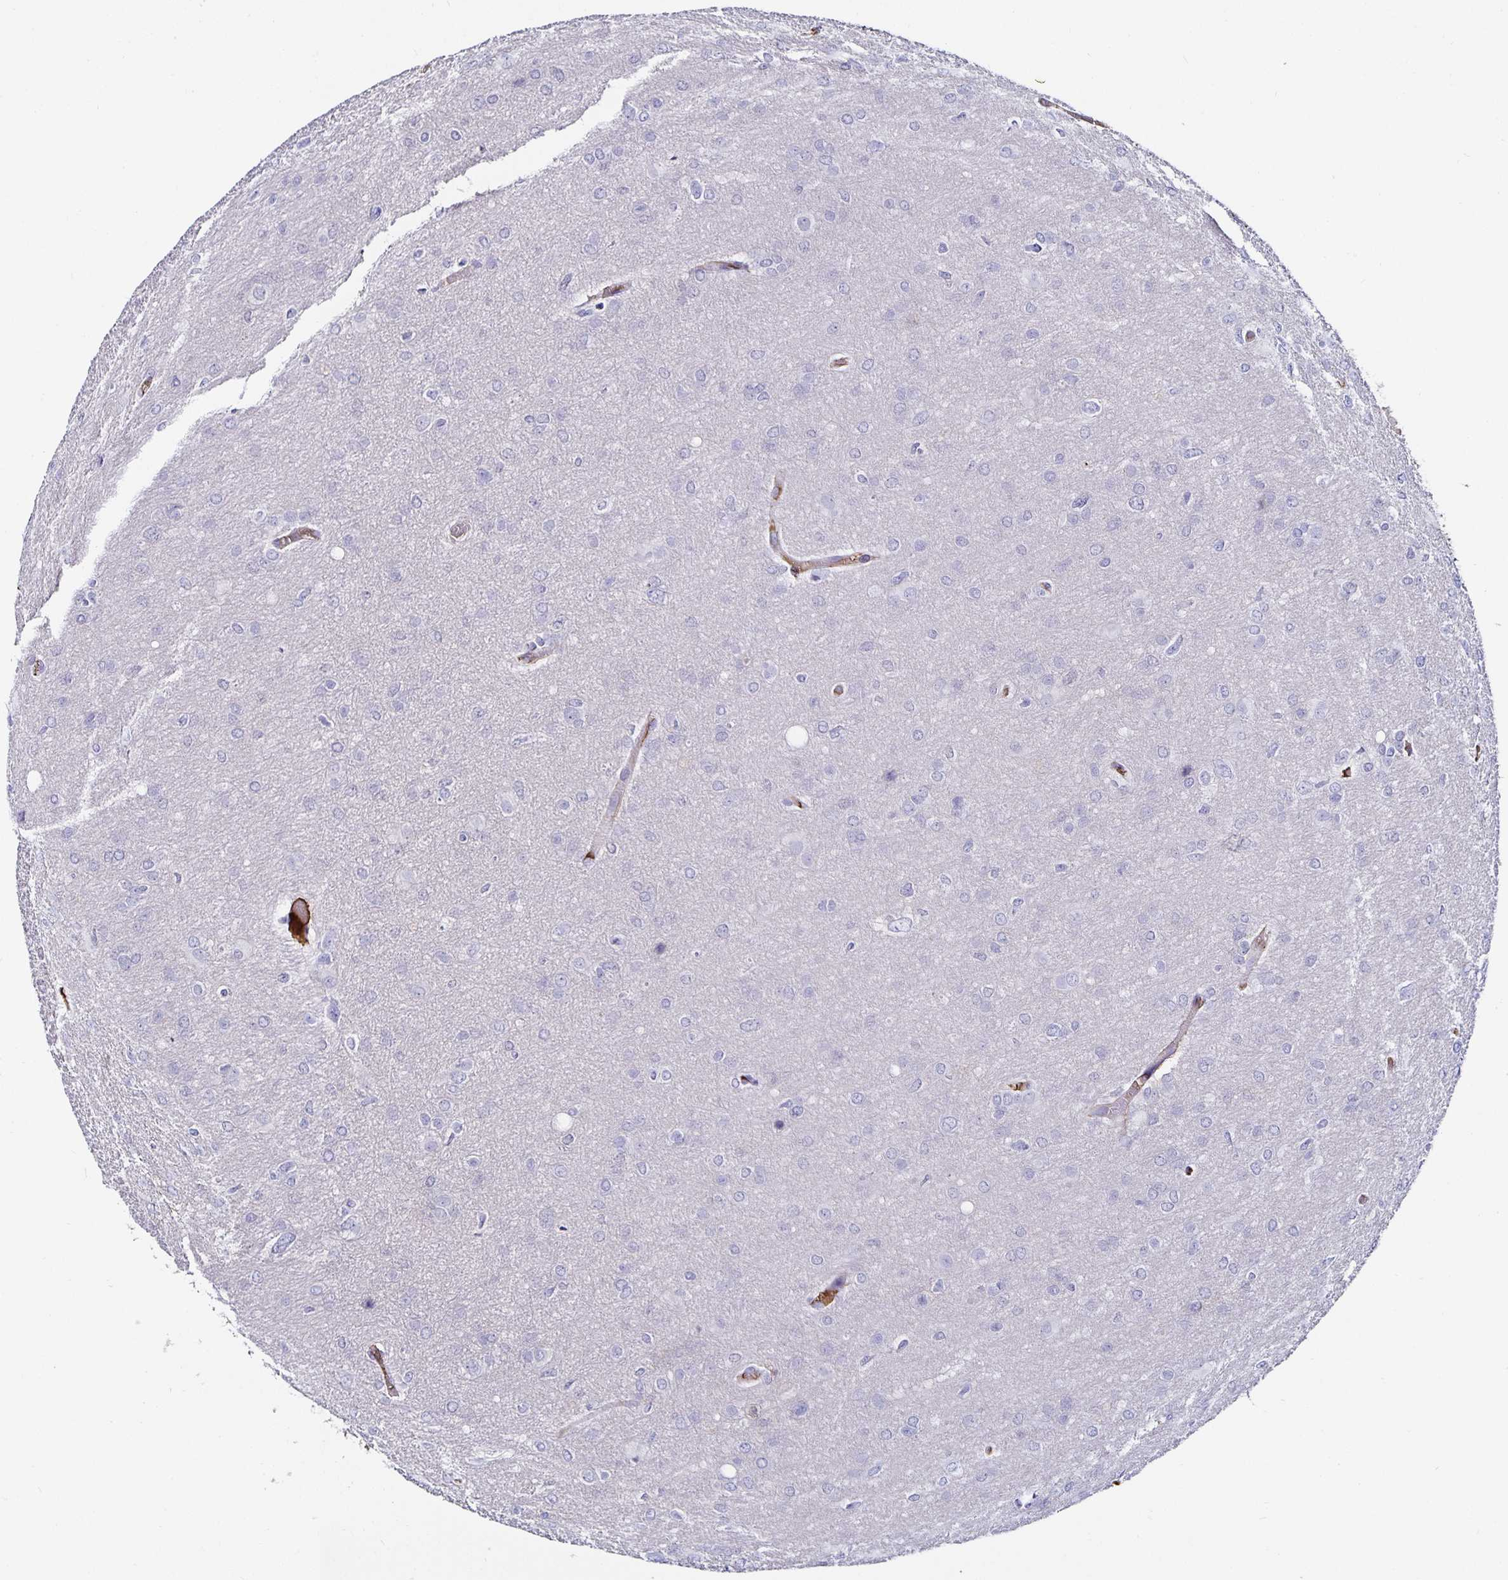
{"staining": {"intensity": "negative", "quantity": "none", "location": "none"}, "tissue": "glioma", "cell_type": "Tumor cells", "image_type": "cancer", "snomed": [{"axis": "morphology", "description": "Glioma, malignant, High grade"}, {"axis": "topography", "description": "Brain"}], "caption": "The immunohistochemistry (IHC) photomicrograph has no significant staining in tumor cells of glioma tissue. (Immunohistochemistry (ihc), brightfield microscopy, high magnification).", "gene": "TTR", "patient": {"sex": "male", "age": 53}}